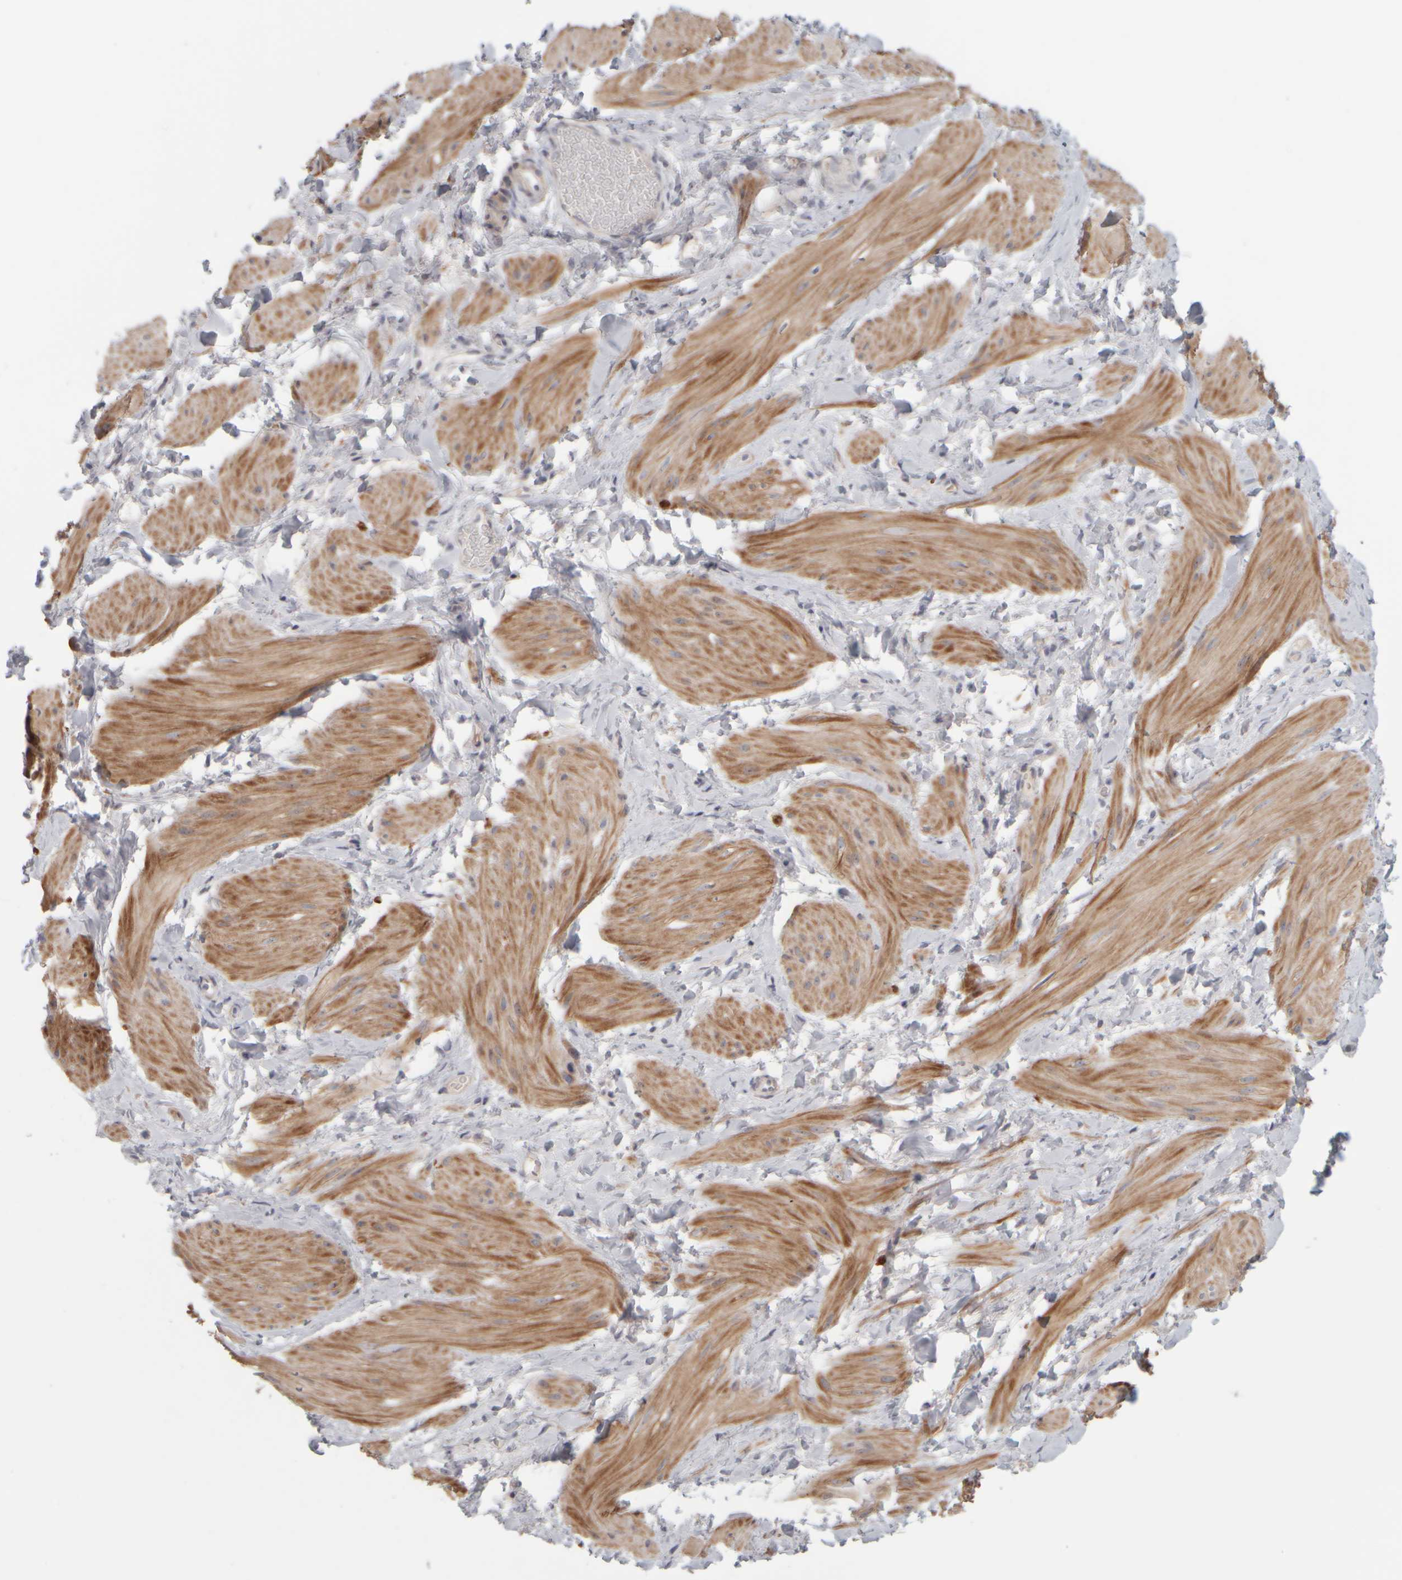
{"staining": {"intensity": "moderate", "quantity": "25%-75%", "location": "cytoplasmic/membranous"}, "tissue": "smooth muscle", "cell_type": "Smooth muscle cells", "image_type": "normal", "snomed": [{"axis": "morphology", "description": "Normal tissue, NOS"}, {"axis": "topography", "description": "Smooth muscle"}], "caption": "Protein expression analysis of unremarkable human smooth muscle reveals moderate cytoplasmic/membranous staining in approximately 25%-75% of smooth muscle cells.", "gene": "DCXR", "patient": {"sex": "male", "age": 16}}